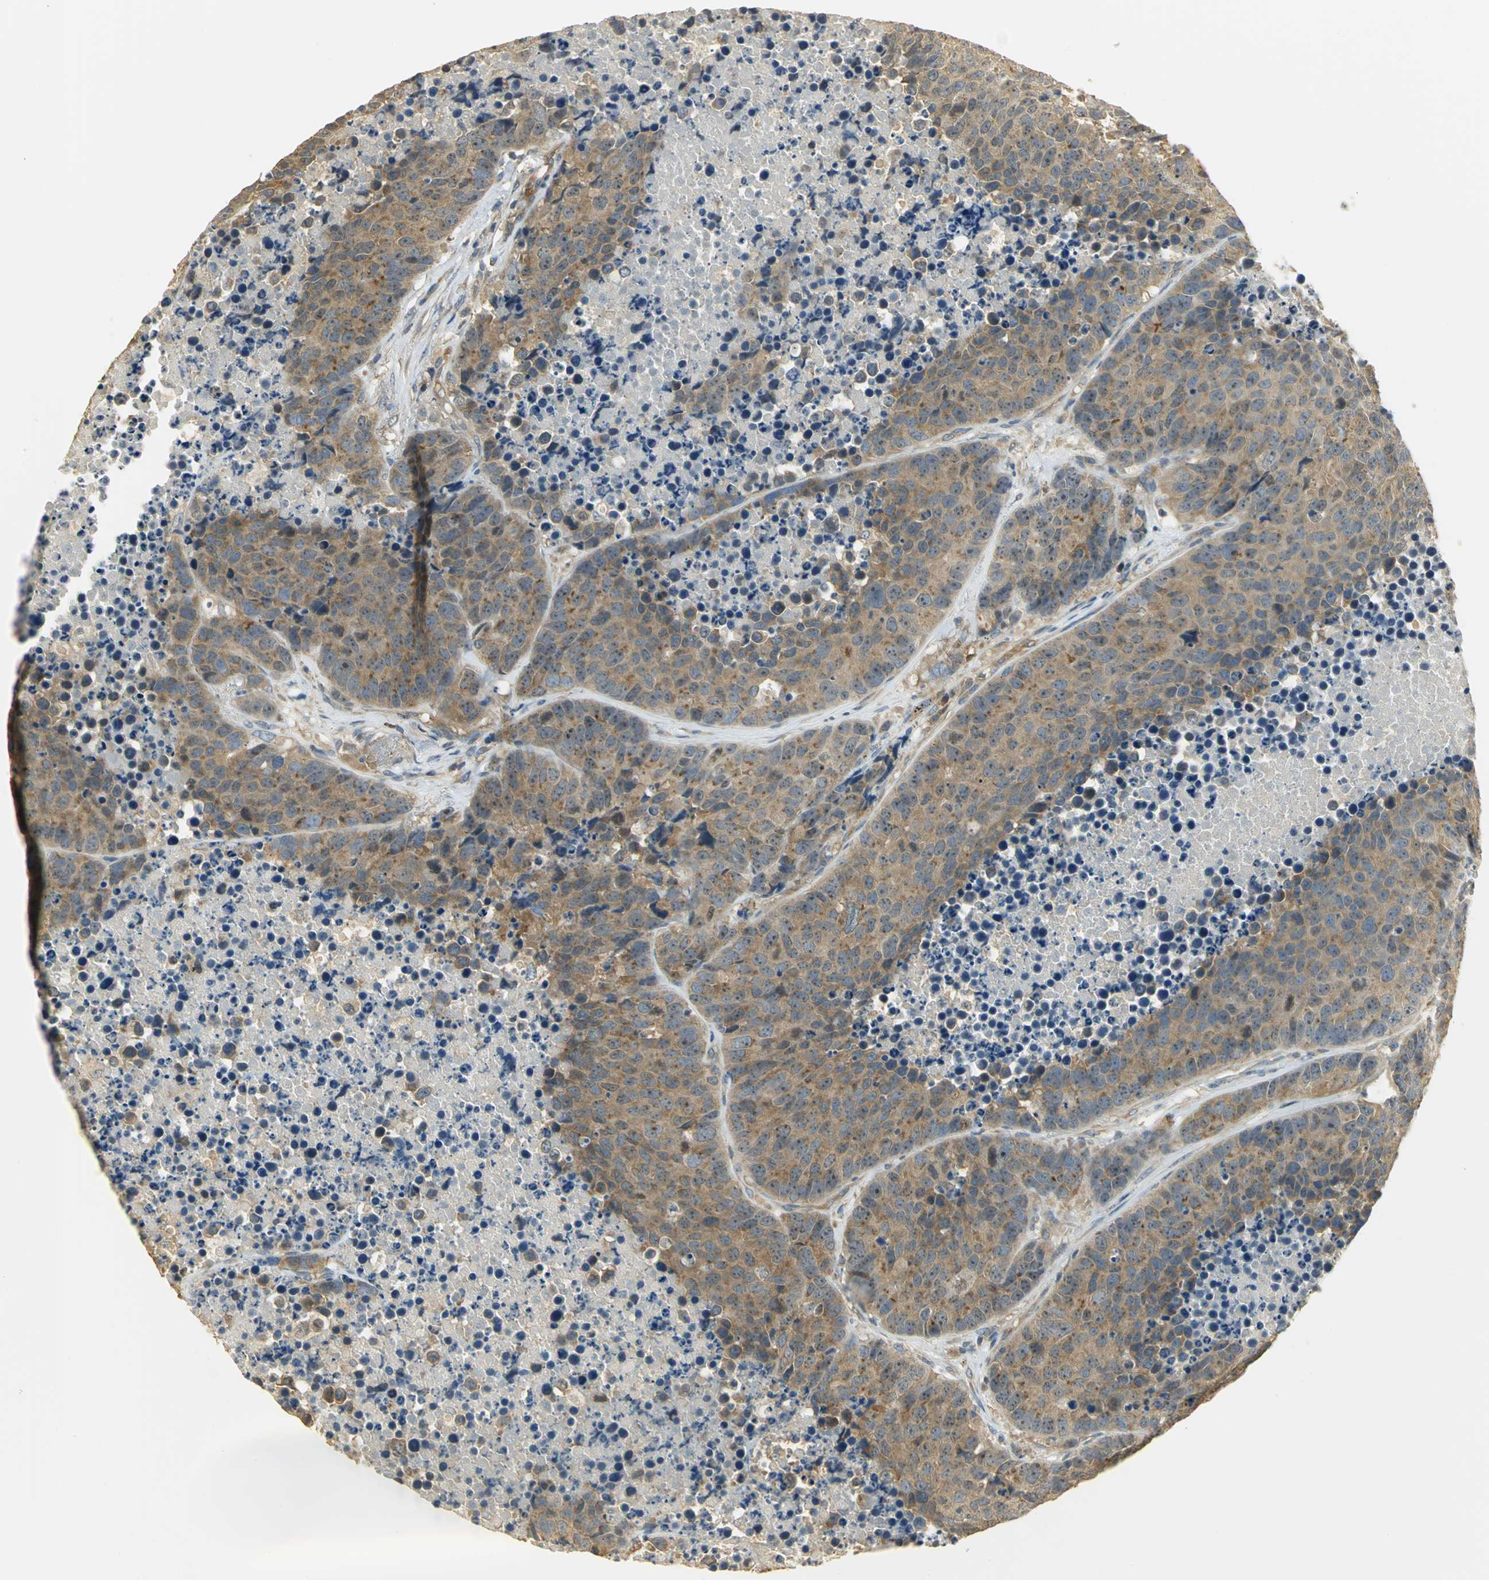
{"staining": {"intensity": "moderate", "quantity": ">75%", "location": "cytoplasmic/membranous"}, "tissue": "carcinoid", "cell_type": "Tumor cells", "image_type": "cancer", "snomed": [{"axis": "morphology", "description": "Carcinoid, malignant, NOS"}, {"axis": "topography", "description": "Lung"}], "caption": "IHC (DAB (3,3'-diaminobenzidine)) staining of human carcinoid exhibits moderate cytoplasmic/membranous protein expression in about >75% of tumor cells.", "gene": "RARS1", "patient": {"sex": "male", "age": 60}}